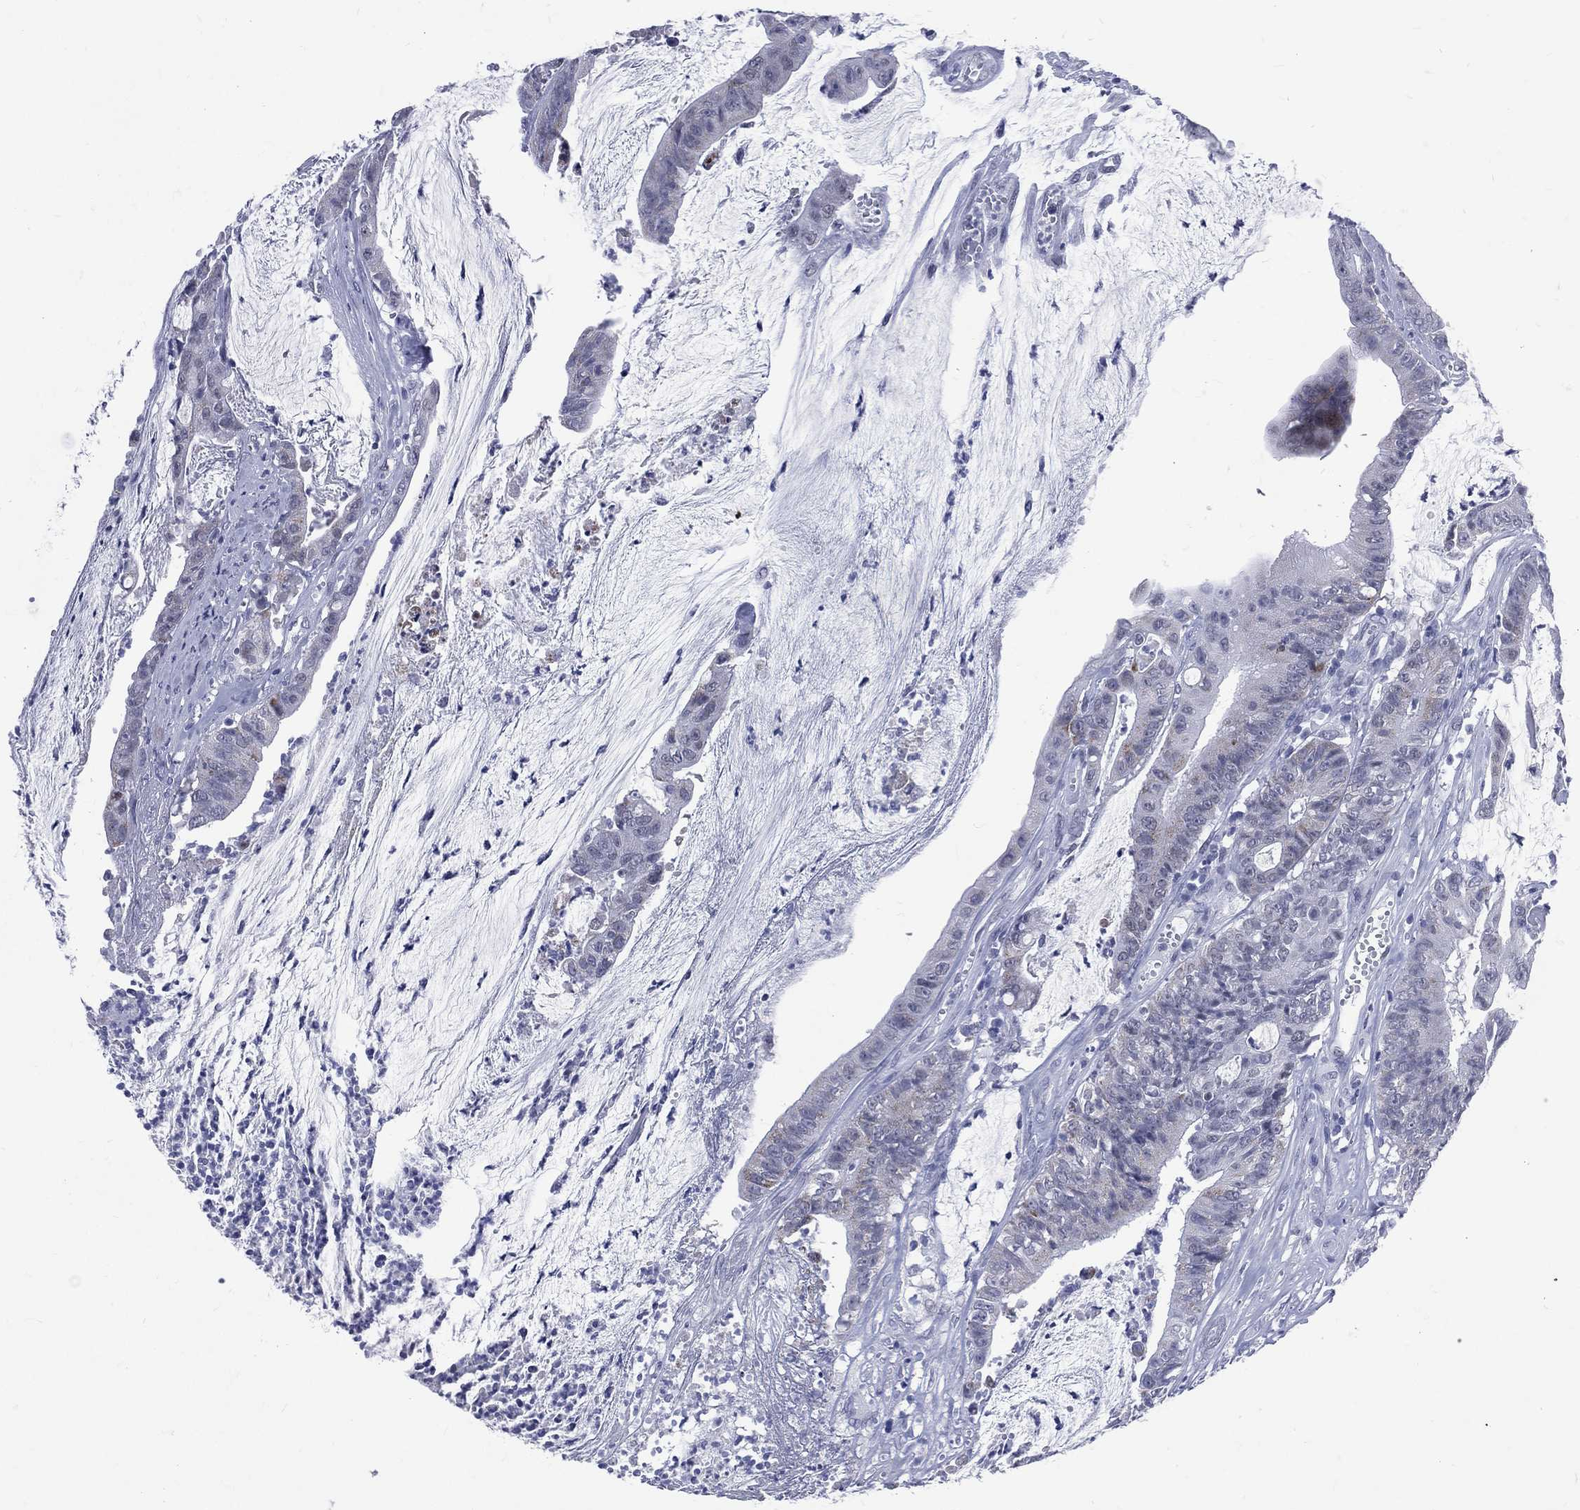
{"staining": {"intensity": "weak", "quantity": "<25%", "location": "cytoplasmic/membranous"}, "tissue": "colorectal cancer", "cell_type": "Tumor cells", "image_type": "cancer", "snomed": [{"axis": "morphology", "description": "Adenocarcinoma, NOS"}, {"axis": "topography", "description": "Colon"}], "caption": "IHC micrograph of human colorectal cancer (adenocarcinoma) stained for a protein (brown), which reveals no positivity in tumor cells. Nuclei are stained in blue.", "gene": "MLLT10", "patient": {"sex": "female", "age": 69}}